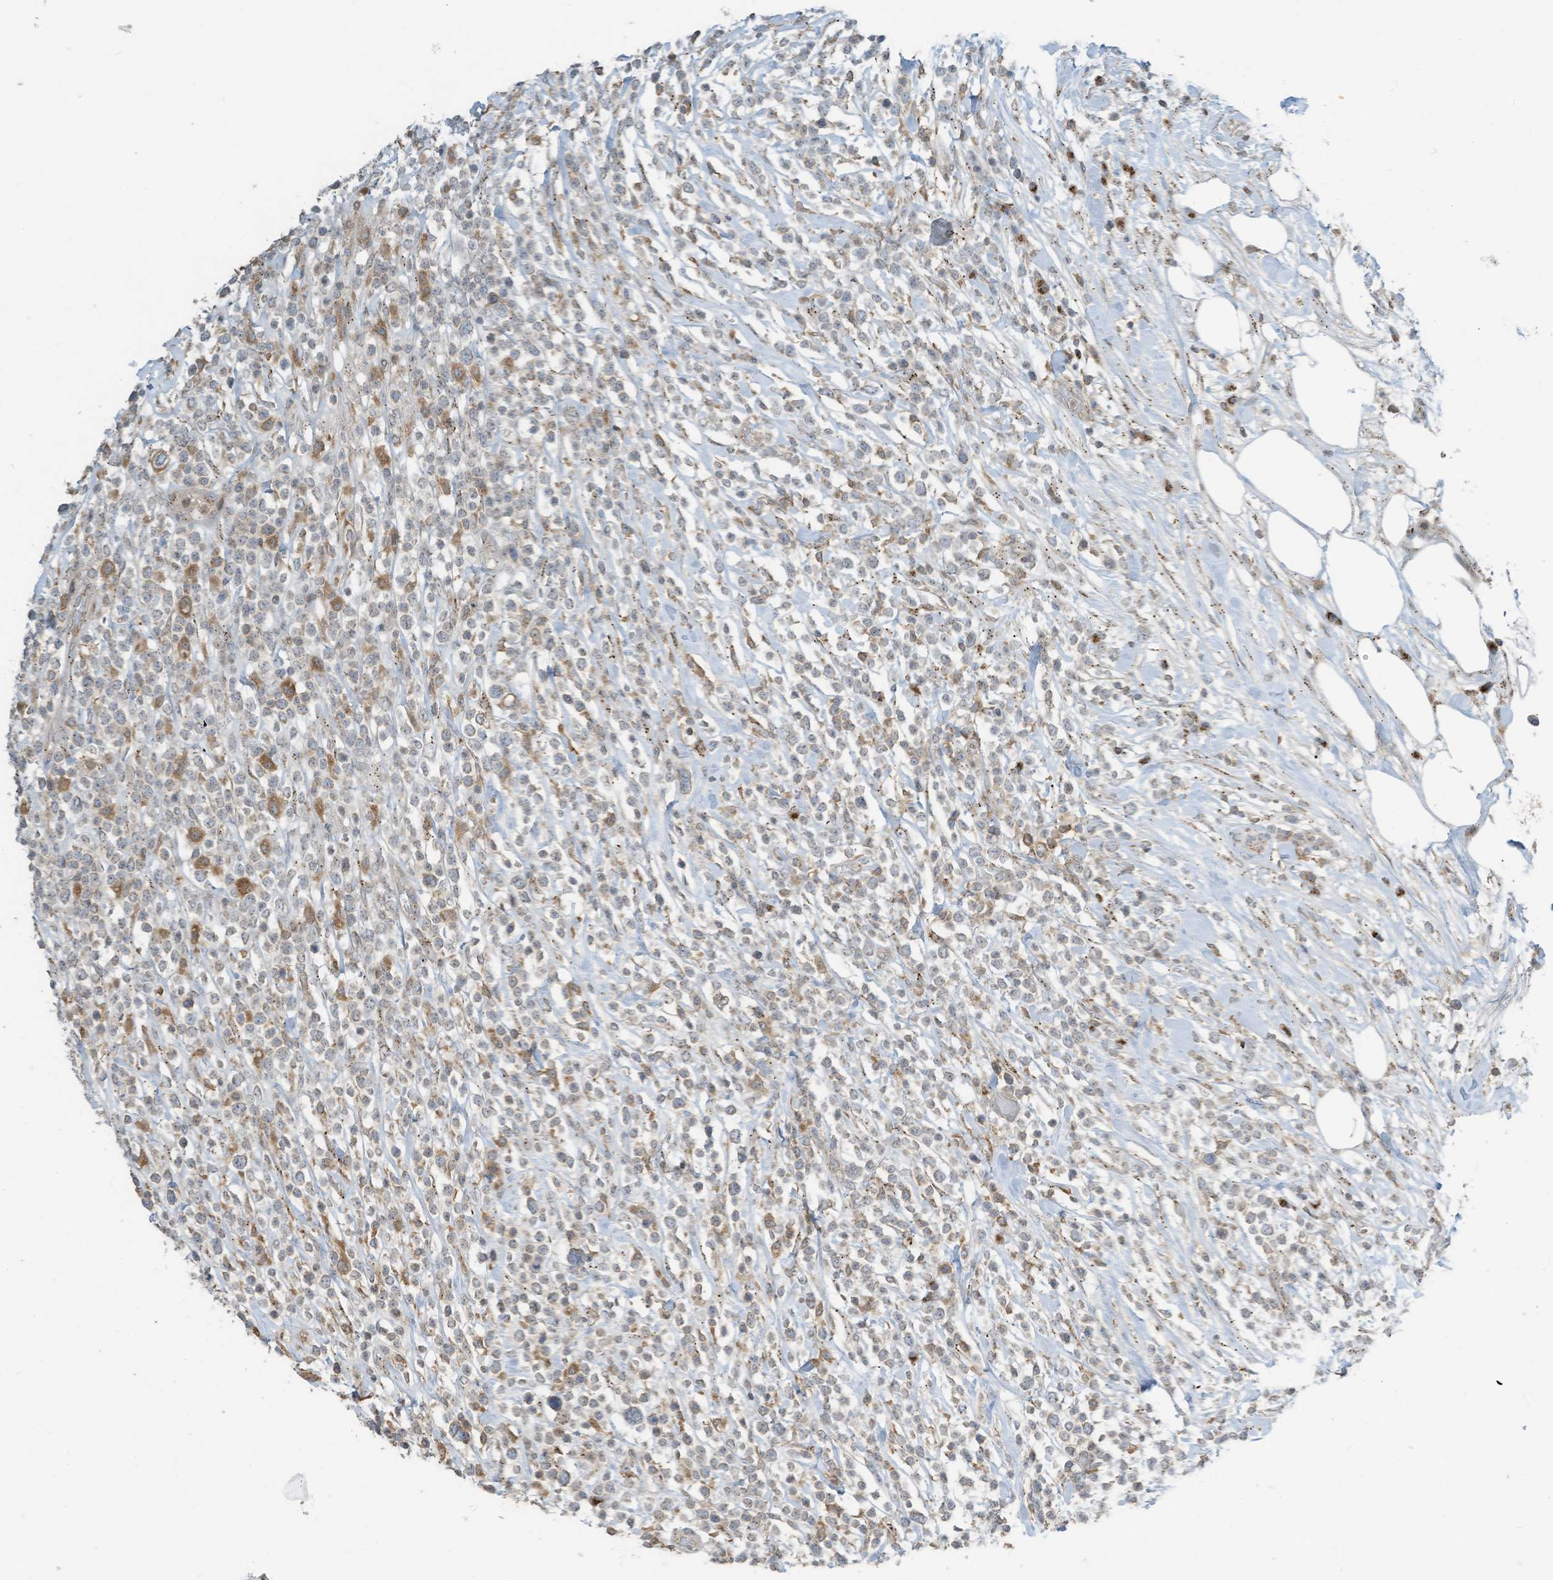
{"staining": {"intensity": "moderate", "quantity": "<25%", "location": "cytoplasmic/membranous"}, "tissue": "lymphoma", "cell_type": "Tumor cells", "image_type": "cancer", "snomed": [{"axis": "morphology", "description": "Malignant lymphoma, non-Hodgkin's type, High grade"}, {"axis": "topography", "description": "Colon"}], "caption": "Human high-grade malignant lymphoma, non-Hodgkin's type stained with a brown dye shows moderate cytoplasmic/membranous positive expression in about <25% of tumor cells.", "gene": "PARVG", "patient": {"sex": "female", "age": 53}}